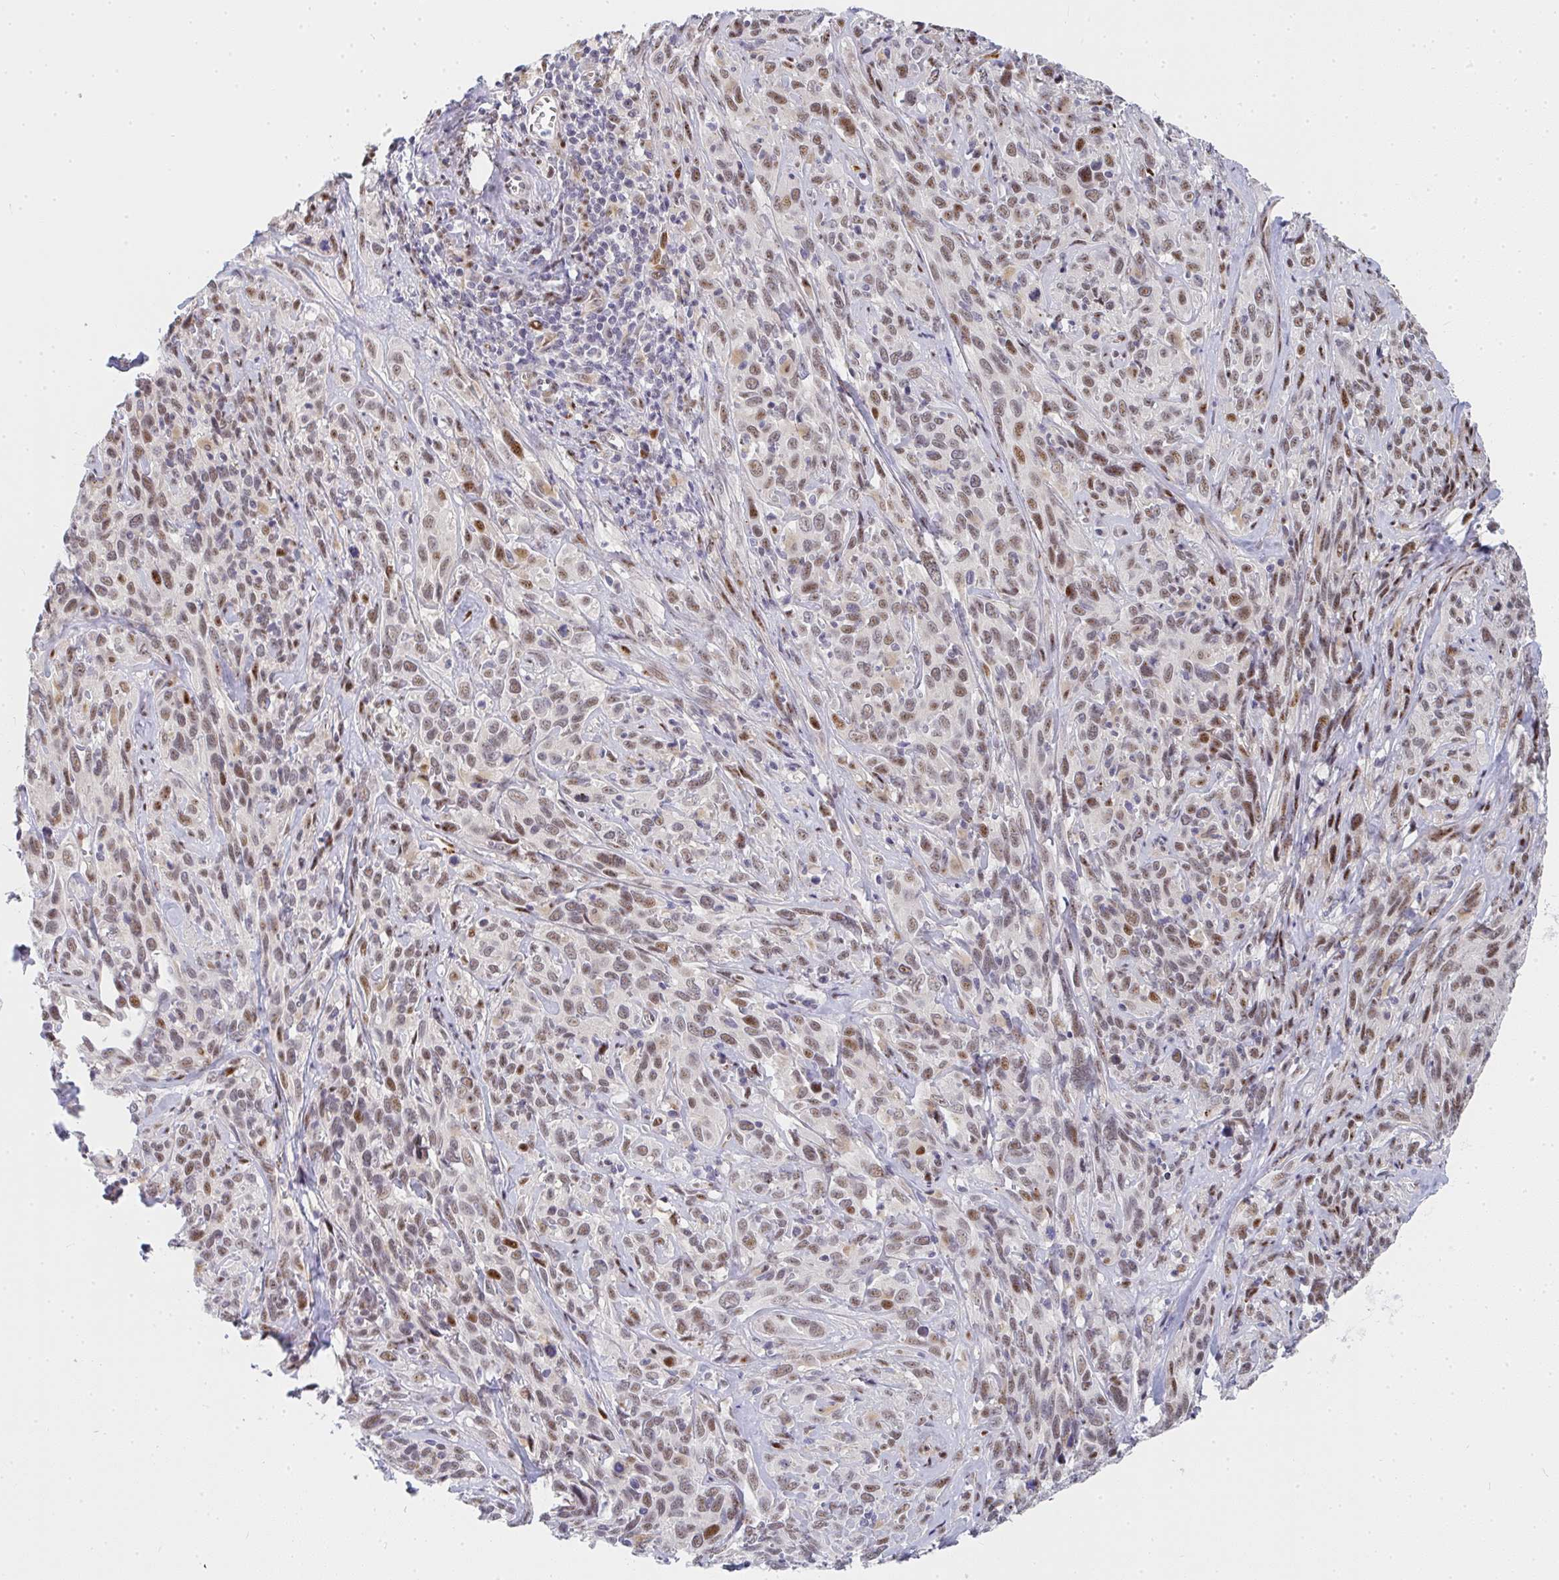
{"staining": {"intensity": "moderate", "quantity": ">75%", "location": "nuclear"}, "tissue": "cervical cancer", "cell_type": "Tumor cells", "image_type": "cancer", "snomed": [{"axis": "morphology", "description": "Normal tissue, NOS"}, {"axis": "morphology", "description": "Squamous cell carcinoma, NOS"}, {"axis": "topography", "description": "Cervix"}], "caption": "Tumor cells exhibit moderate nuclear expression in about >75% of cells in squamous cell carcinoma (cervical).", "gene": "ZIC3", "patient": {"sex": "female", "age": 51}}